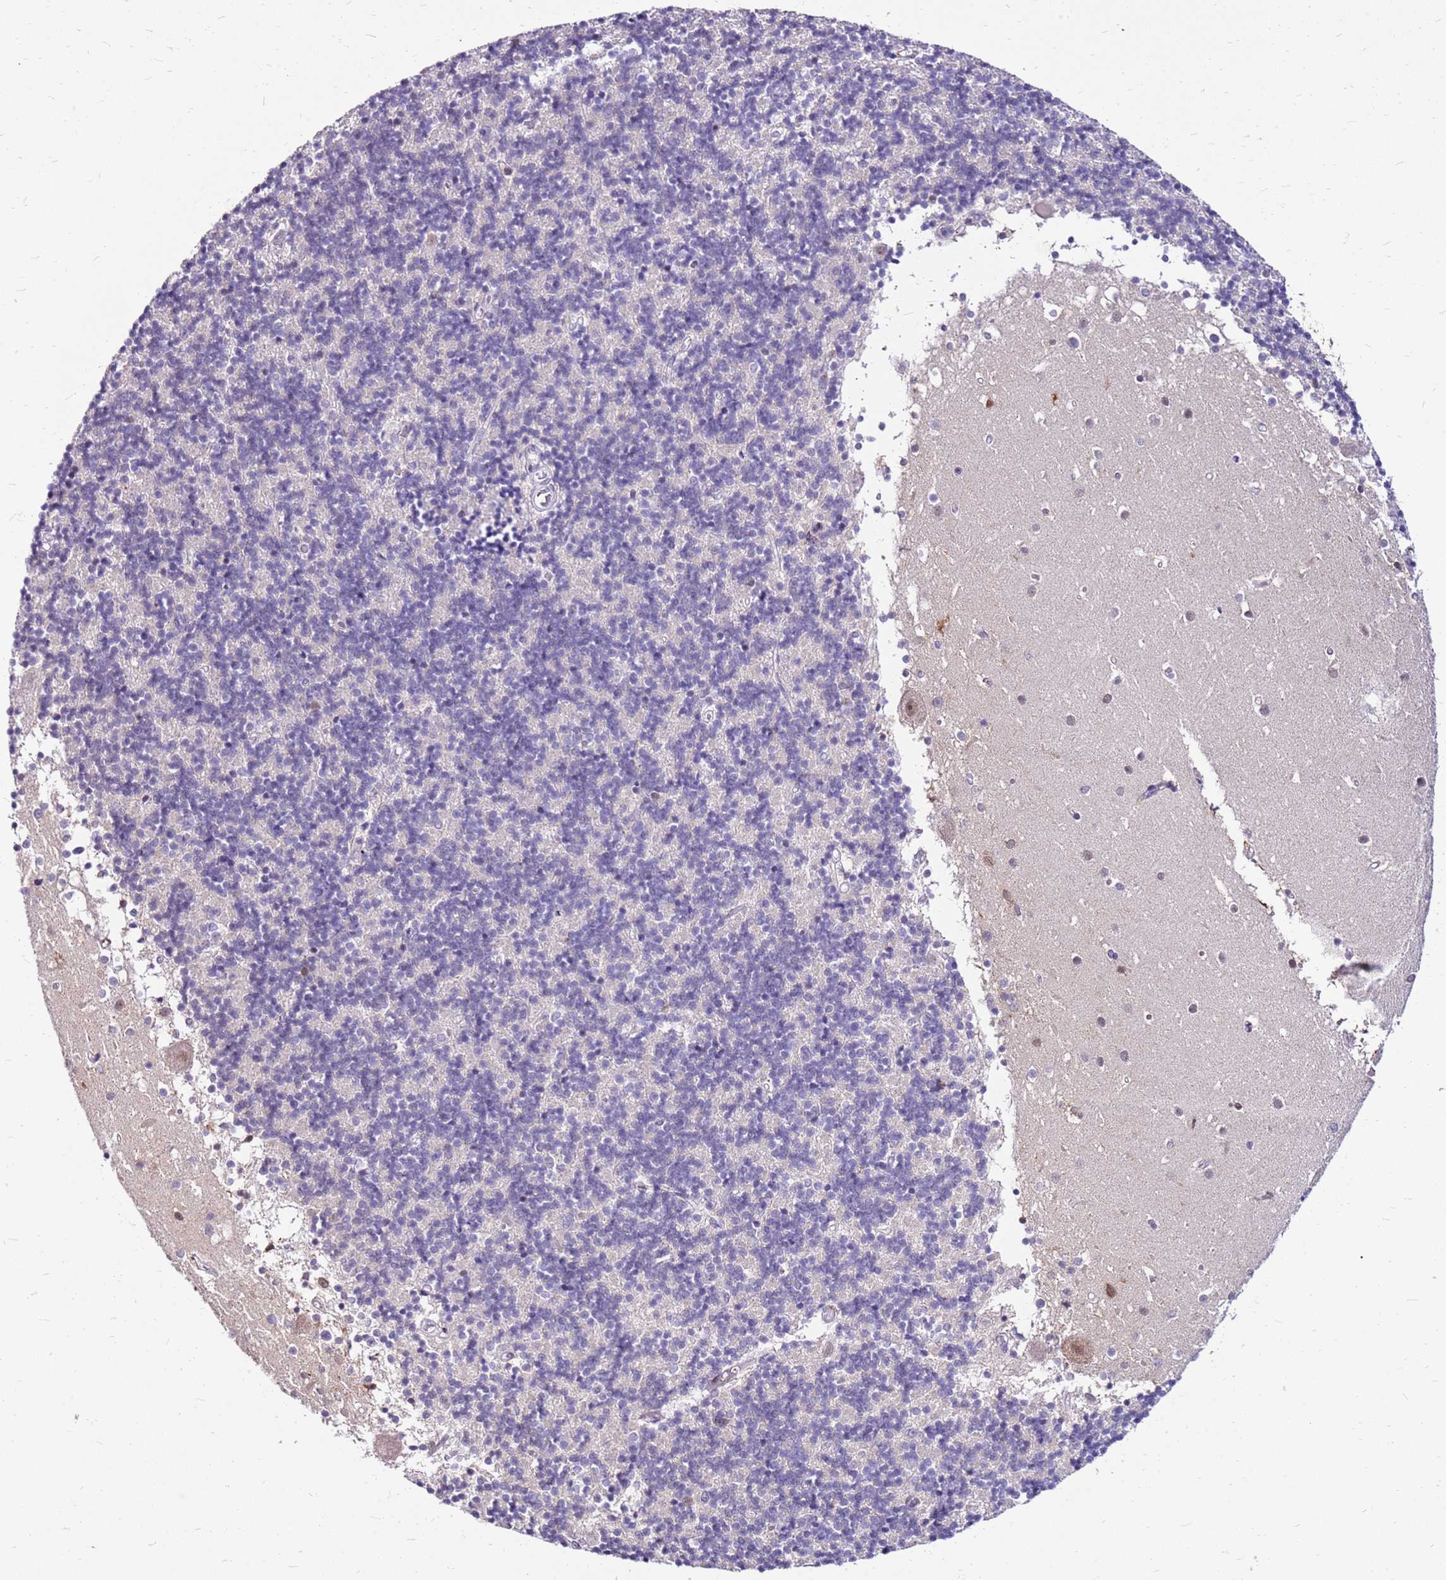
{"staining": {"intensity": "negative", "quantity": "none", "location": "none"}, "tissue": "cerebellum", "cell_type": "Cells in granular layer", "image_type": "normal", "snomed": [{"axis": "morphology", "description": "Normal tissue, NOS"}, {"axis": "topography", "description": "Cerebellum"}], "caption": "DAB (3,3'-diaminobenzidine) immunohistochemical staining of normal cerebellum exhibits no significant staining in cells in granular layer. (DAB (3,3'-diaminobenzidine) IHC with hematoxylin counter stain).", "gene": "ALDH1A3", "patient": {"sex": "male", "age": 54}}